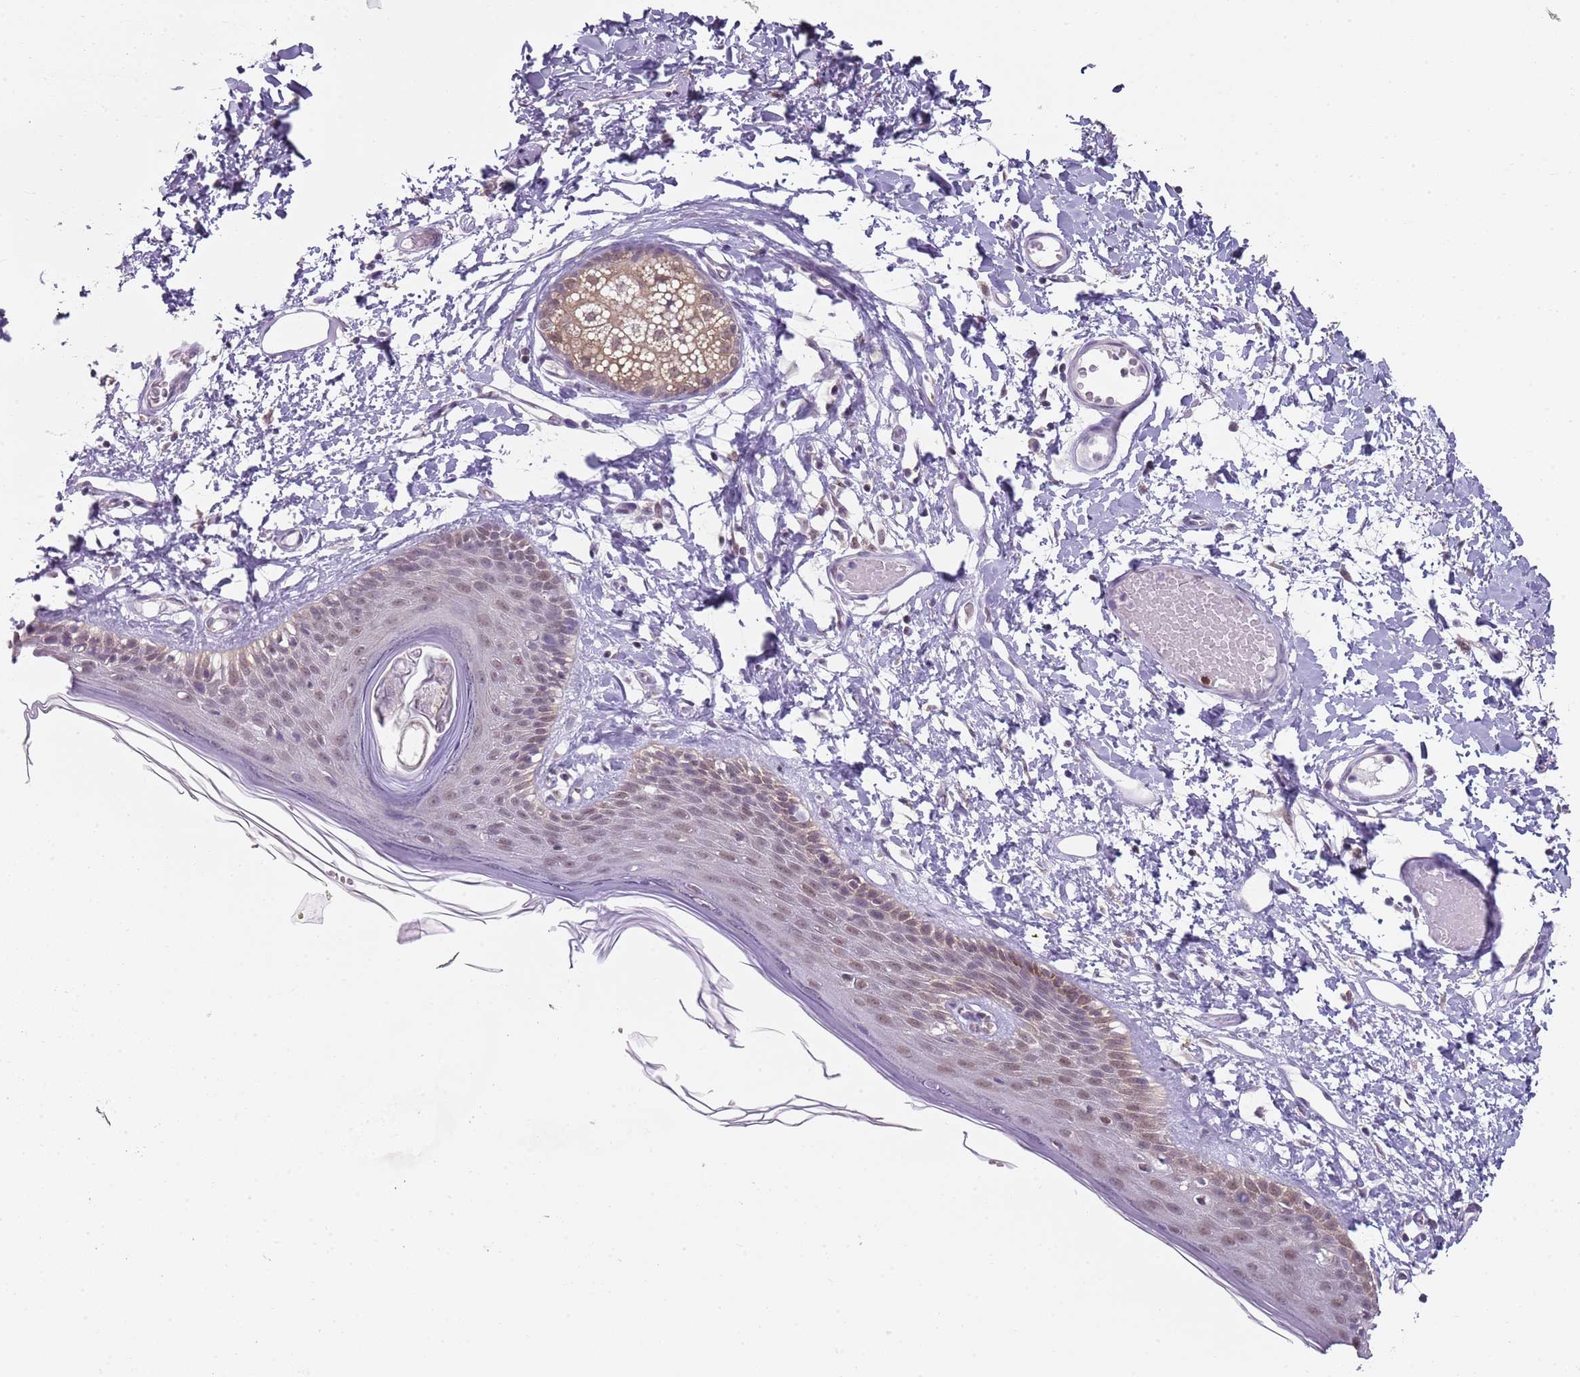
{"staining": {"intensity": "weak", "quantity": ">75%", "location": "nuclear"}, "tissue": "skin", "cell_type": "Epidermal cells", "image_type": "normal", "snomed": [{"axis": "morphology", "description": "Normal tissue, NOS"}, {"axis": "topography", "description": "Adipose tissue"}, {"axis": "topography", "description": "Vascular tissue"}, {"axis": "topography", "description": "Vulva"}, {"axis": "topography", "description": "Peripheral nerve tissue"}], "caption": "Immunohistochemical staining of unremarkable skin displays weak nuclear protein positivity in approximately >75% of epidermal cells. The staining was performed using DAB (3,3'-diaminobenzidine) to visualize the protein expression in brown, while the nuclei were stained in blue with hematoxylin (Magnification: 20x).", "gene": "SMARCAL1", "patient": {"sex": "female", "age": 86}}